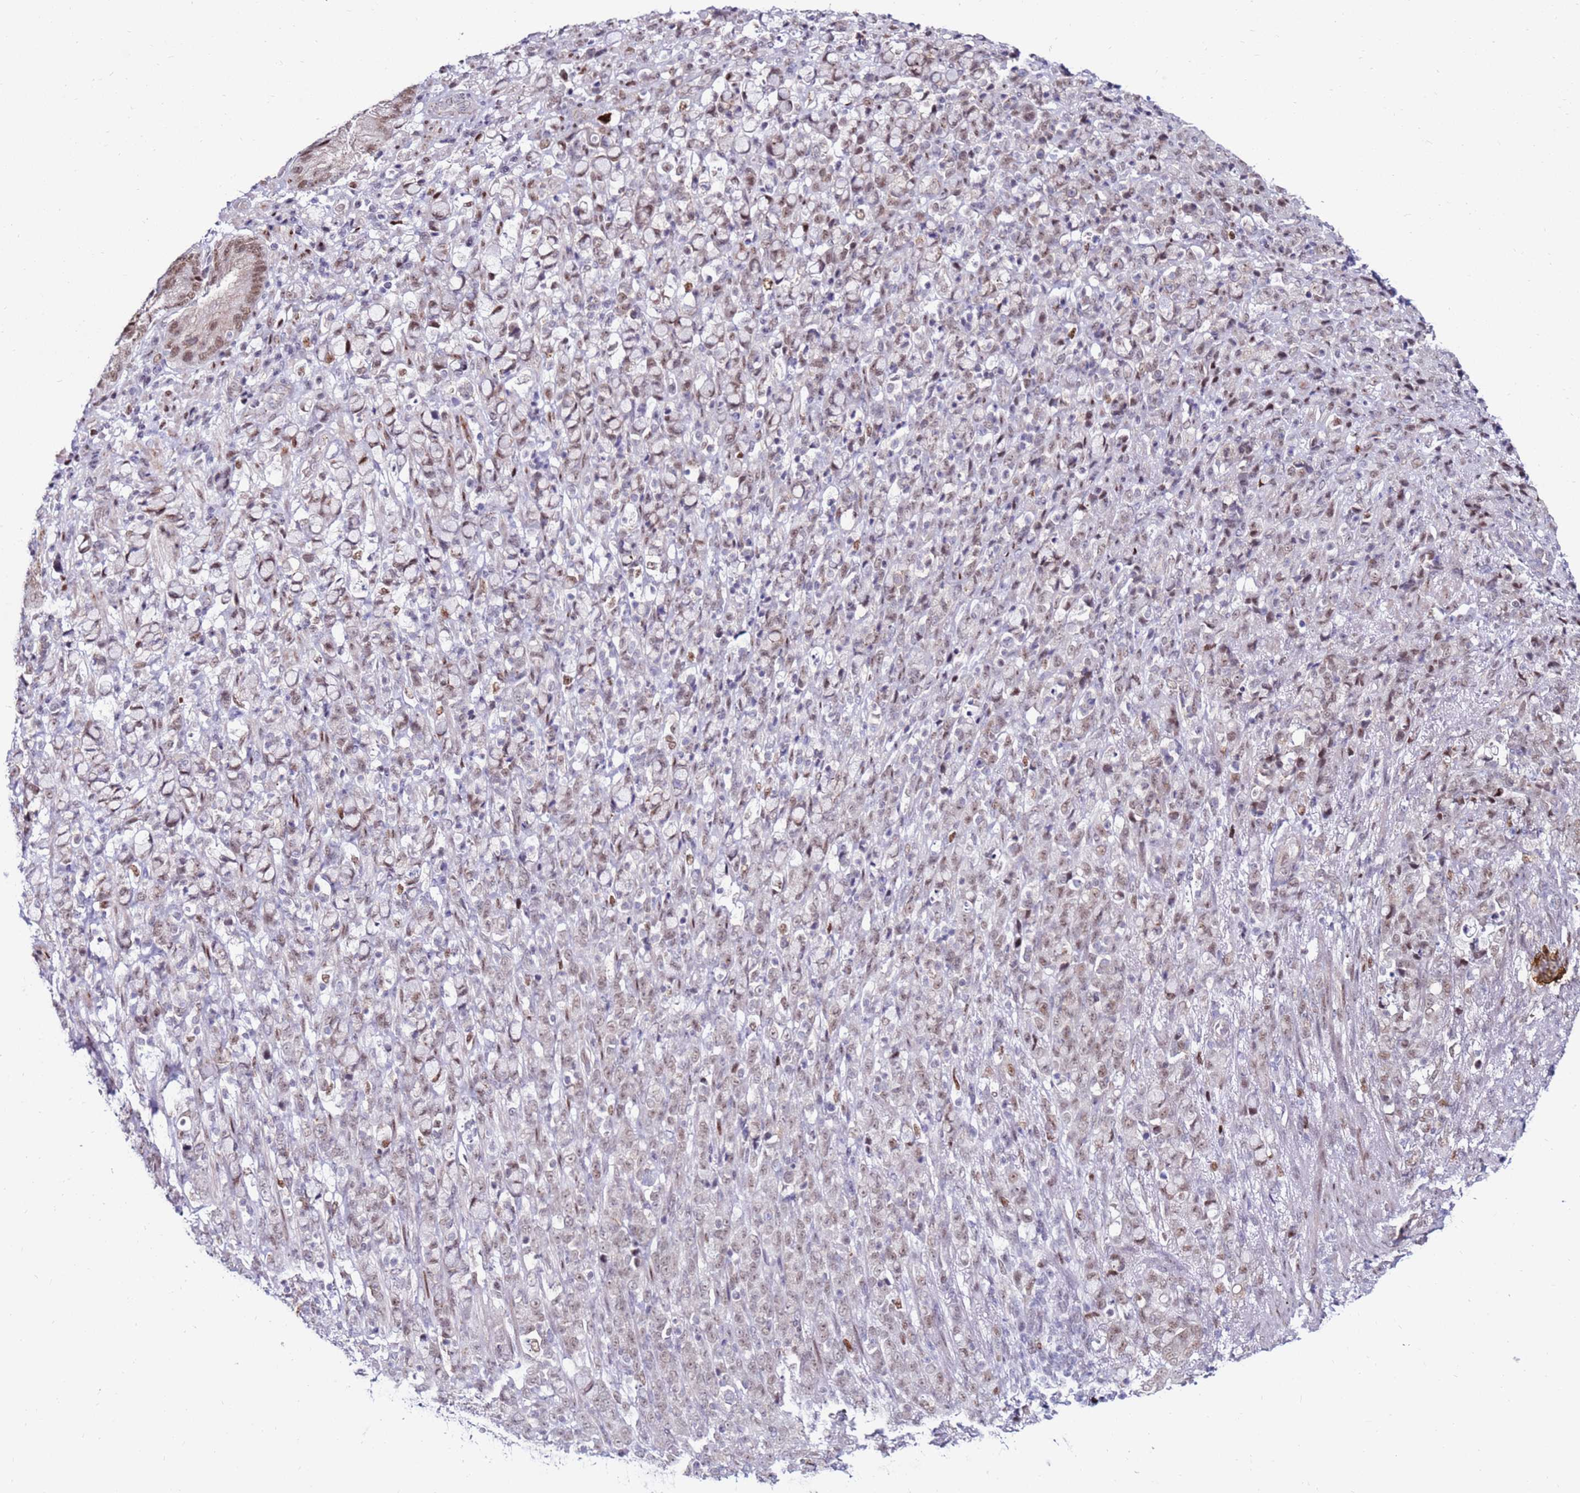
{"staining": {"intensity": "weak", "quantity": ">75%", "location": "nuclear"}, "tissue": "stomach cancer", "cell_type": "Tumor cells", "image_type": "cancer", "snomed": [{"axis": "morphology", "description": "Normal tissue, NOS"}, {"axis": "morphology", "description": "Adenocarcinoma, NOS"}, {"axis": "topography", "description": "Stomach"}], "caption": "This histopathology image exhibits immunohistochemistry staining of human stomach adenocarcinoma, with low weak nuclear positivity in approximately >75% of tumor cells.", "gene": "KPNA4", "patient": {"sex": "female", "age": 79}}